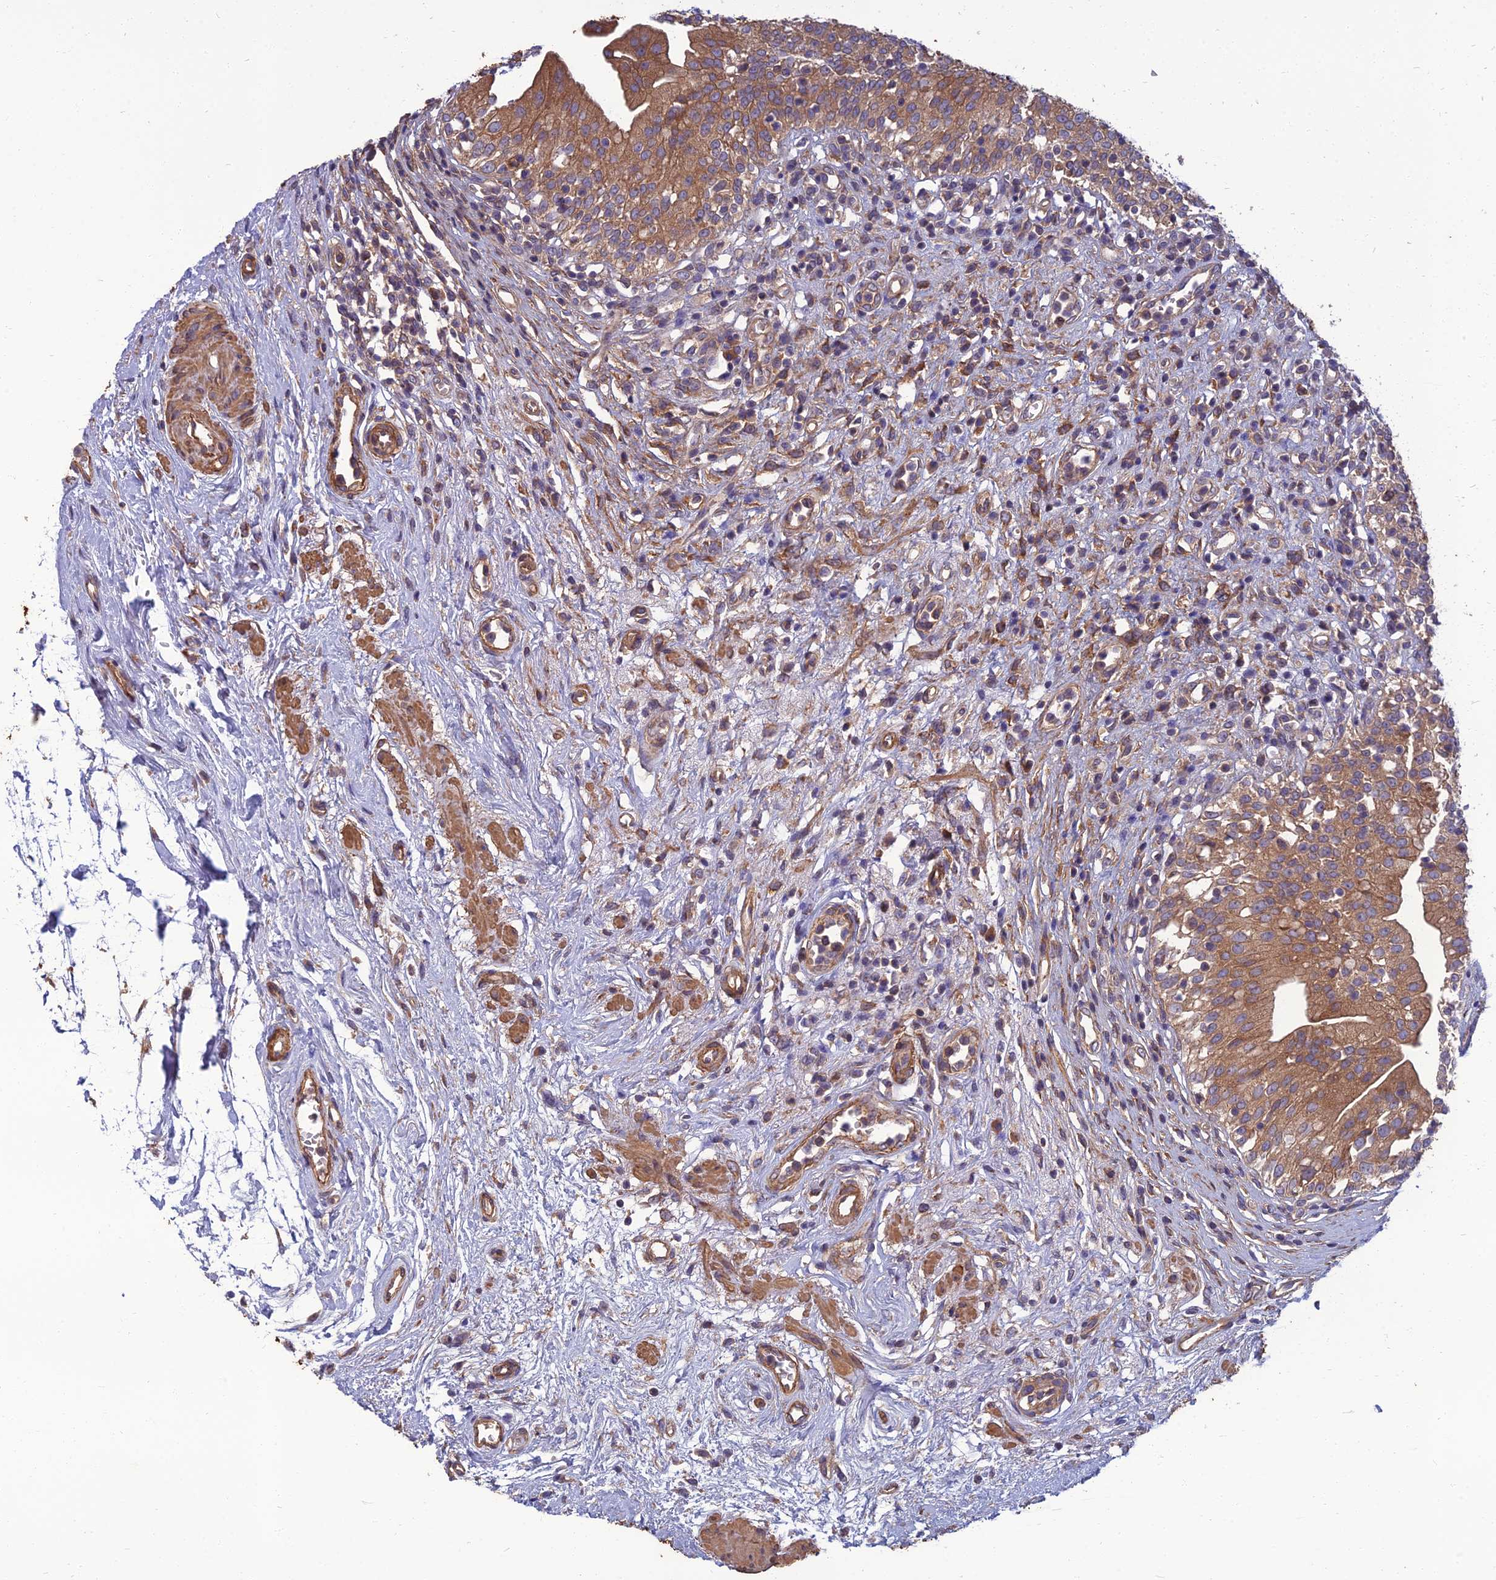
{"staining": {"intensity": "moderate", "quantity": ">75%", "location": "cytoplasmic/membranous"}, "tissue": "urinary bladder", "cell_type": "Urothelial cells", "image_type": "normal", "snomed": [{"axis": "morphology", "description": "Normal tissue, NOS"}, {"axis": "morphology", "description": "Inflammation, NOS"}, {"axis": "topography", "description": "Urinary bladder"}], "caption": "DAB immunohistochemical staining of unremarkable urinary bladder demonstrates moderate cytoplasmic/membranous protein staining in about >75% of urothelial cells.", "gene": "WDR24", "patient": {"sex": "male", "age": 63}}